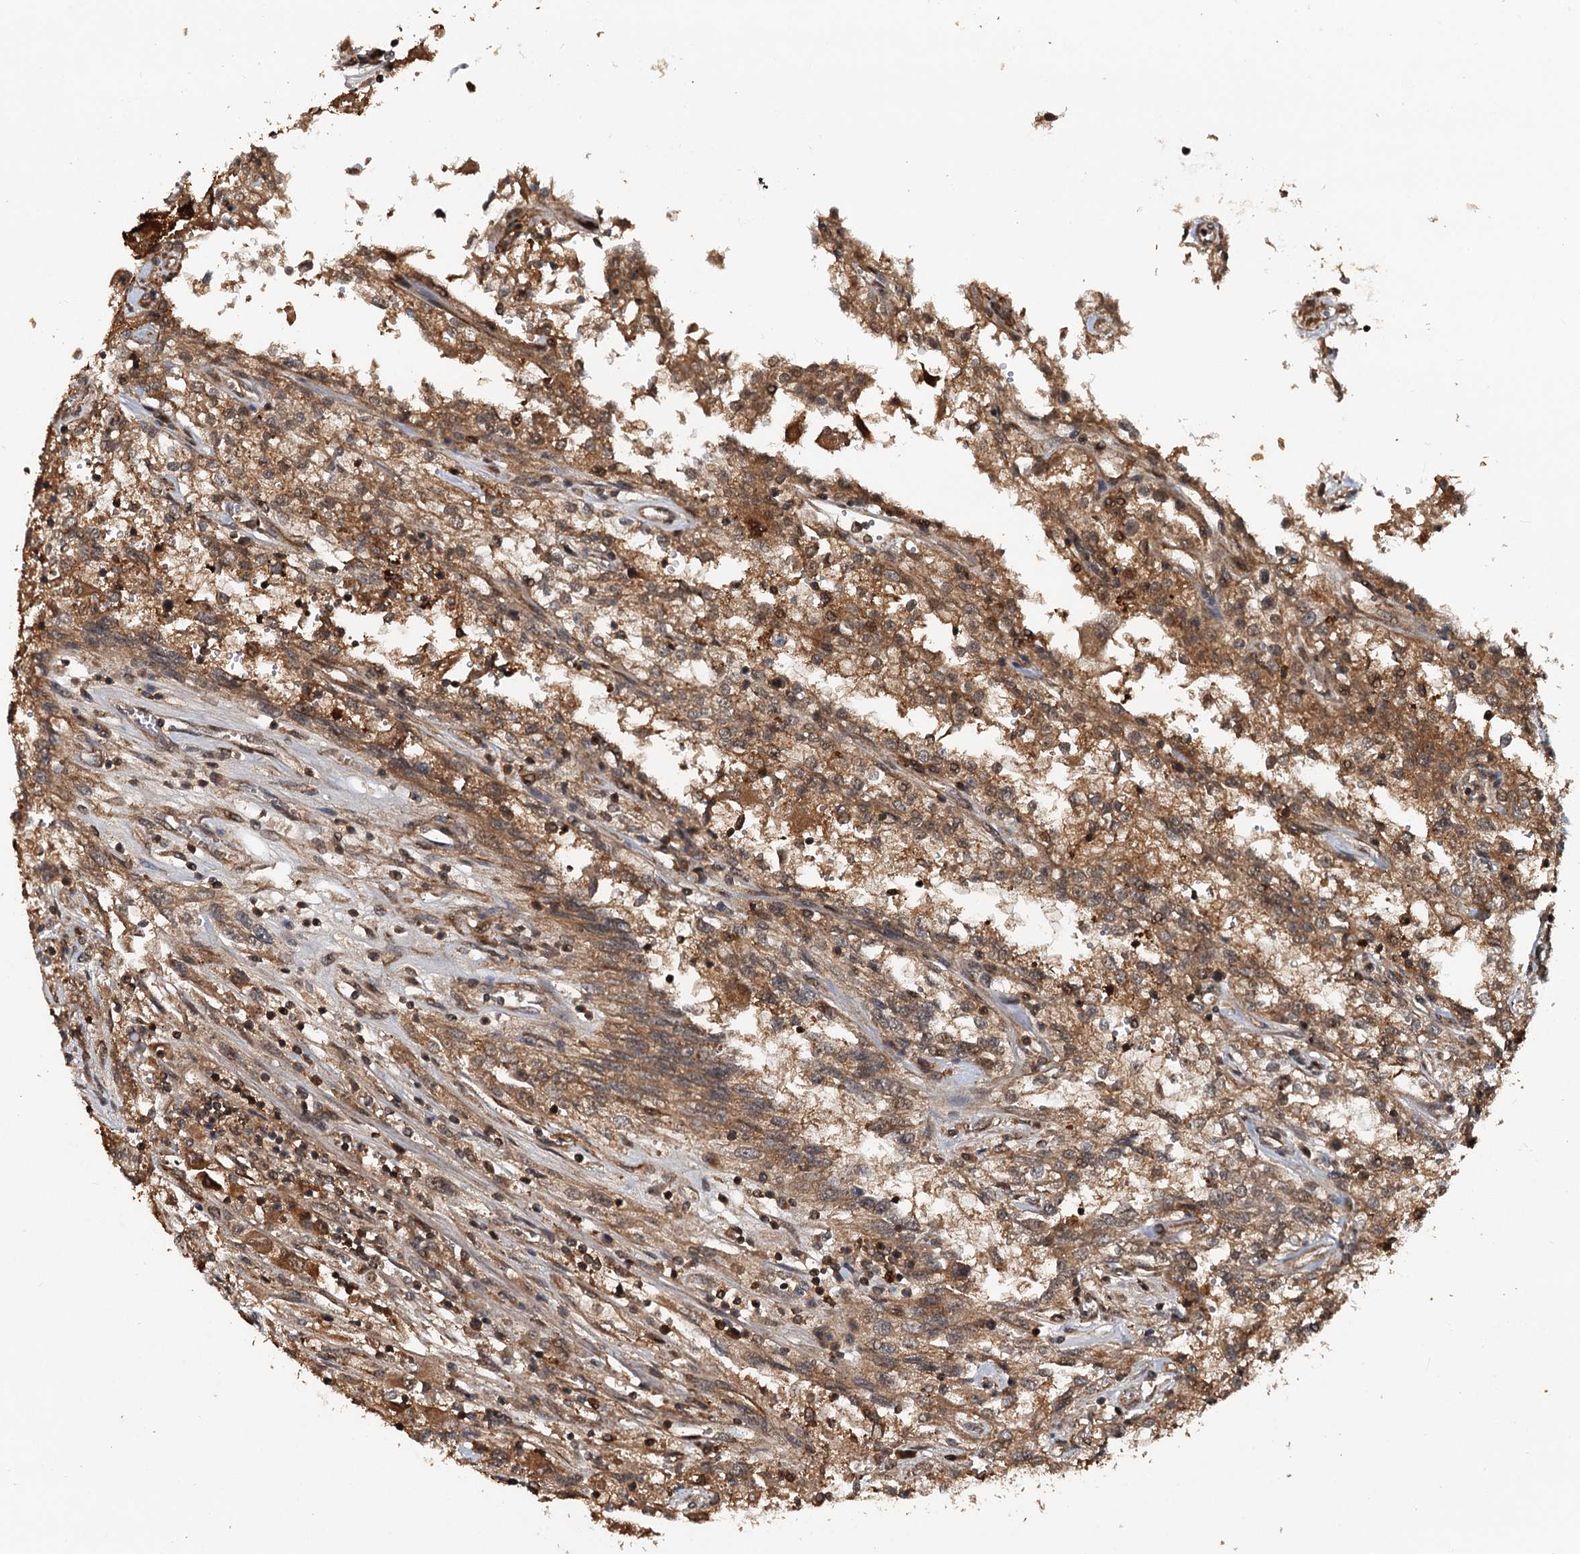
{"staining": {"intensity": "moderate", "quantity": ">75%", "location": "cytoplasmic/membranous"}, "tissue": "renal cancer", "cell_type": "Tumor cells", "image_type": "cancer", "snomed": [{"axis": "morphology", "description": "Adenocarcinoma, NOS"}, {"axis": "topography", "description": "Kidney"}], "caption": "Immunohistochemistry micrograph of neoplastic tissue: renal cancer stained using immunohistochemistry (IHC) exhibits medium levels of moderate protein expression localized specifically in the cytoplasmic/membranous of tumor cells, appearing as a cytoplasmic/membranous brown color.", "gene": "STUB1", "patient": {"sex": "female", "age": 52}}